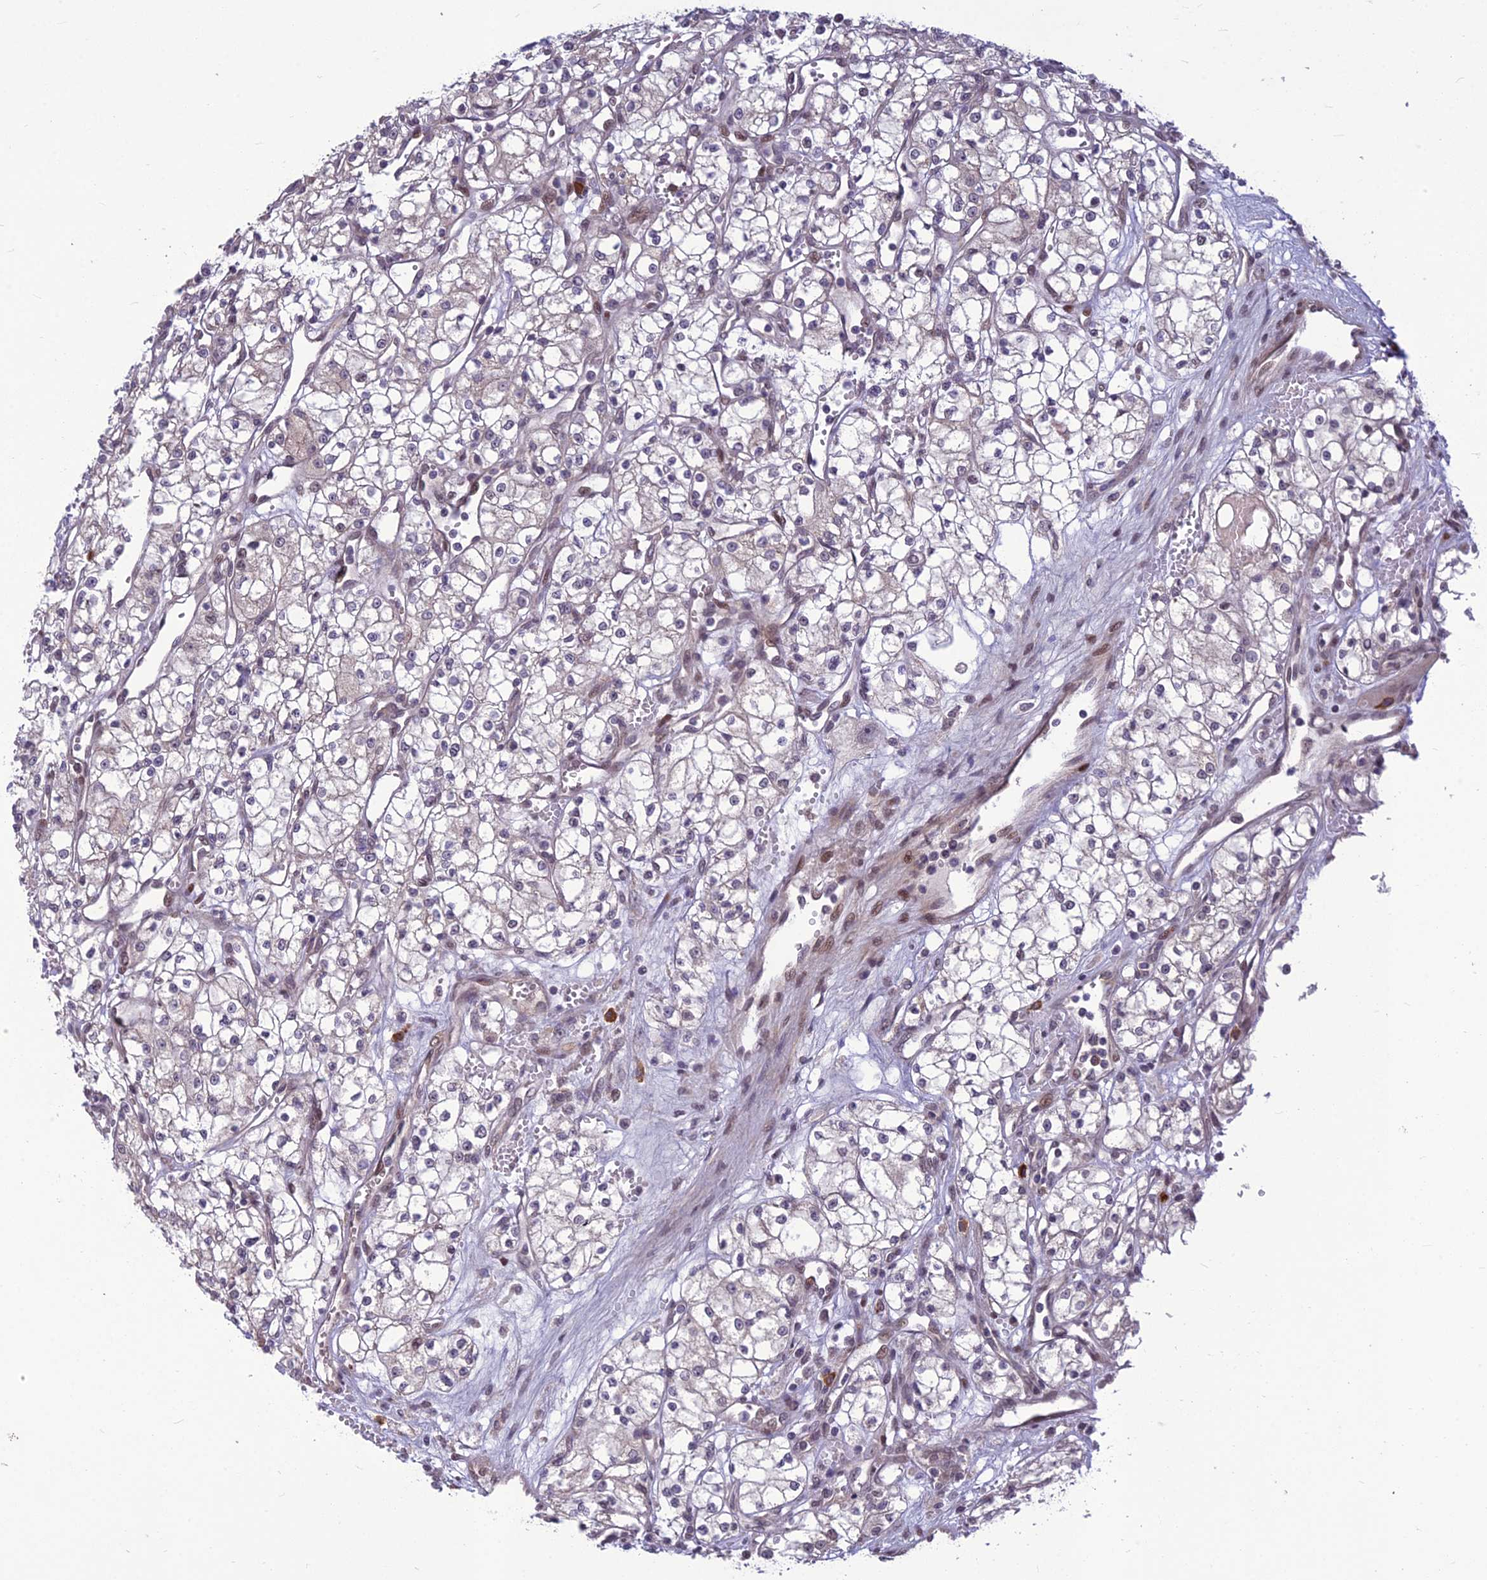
{"staining": {"intensity": "negative", "quantity": "none", "location": "none"}, "tissue": "renal cancer", "cell_type": "Tumor cells", "image_type": "cancer", "snomed": [{"axis": "morphology", "description": "Adenocarcinoma, NOS"}, {"axis": "topography", "description": "Kidney"}], "caption": "Protein analysis of renal adenocarcinoma reveals no significant staining in tumor cells. The staining is performed using DAB brown chromogen with nuclei counter-stained in using hematoxylin.", "gene": "FBRS", "patient": {"sex": "male", "age": 59}}